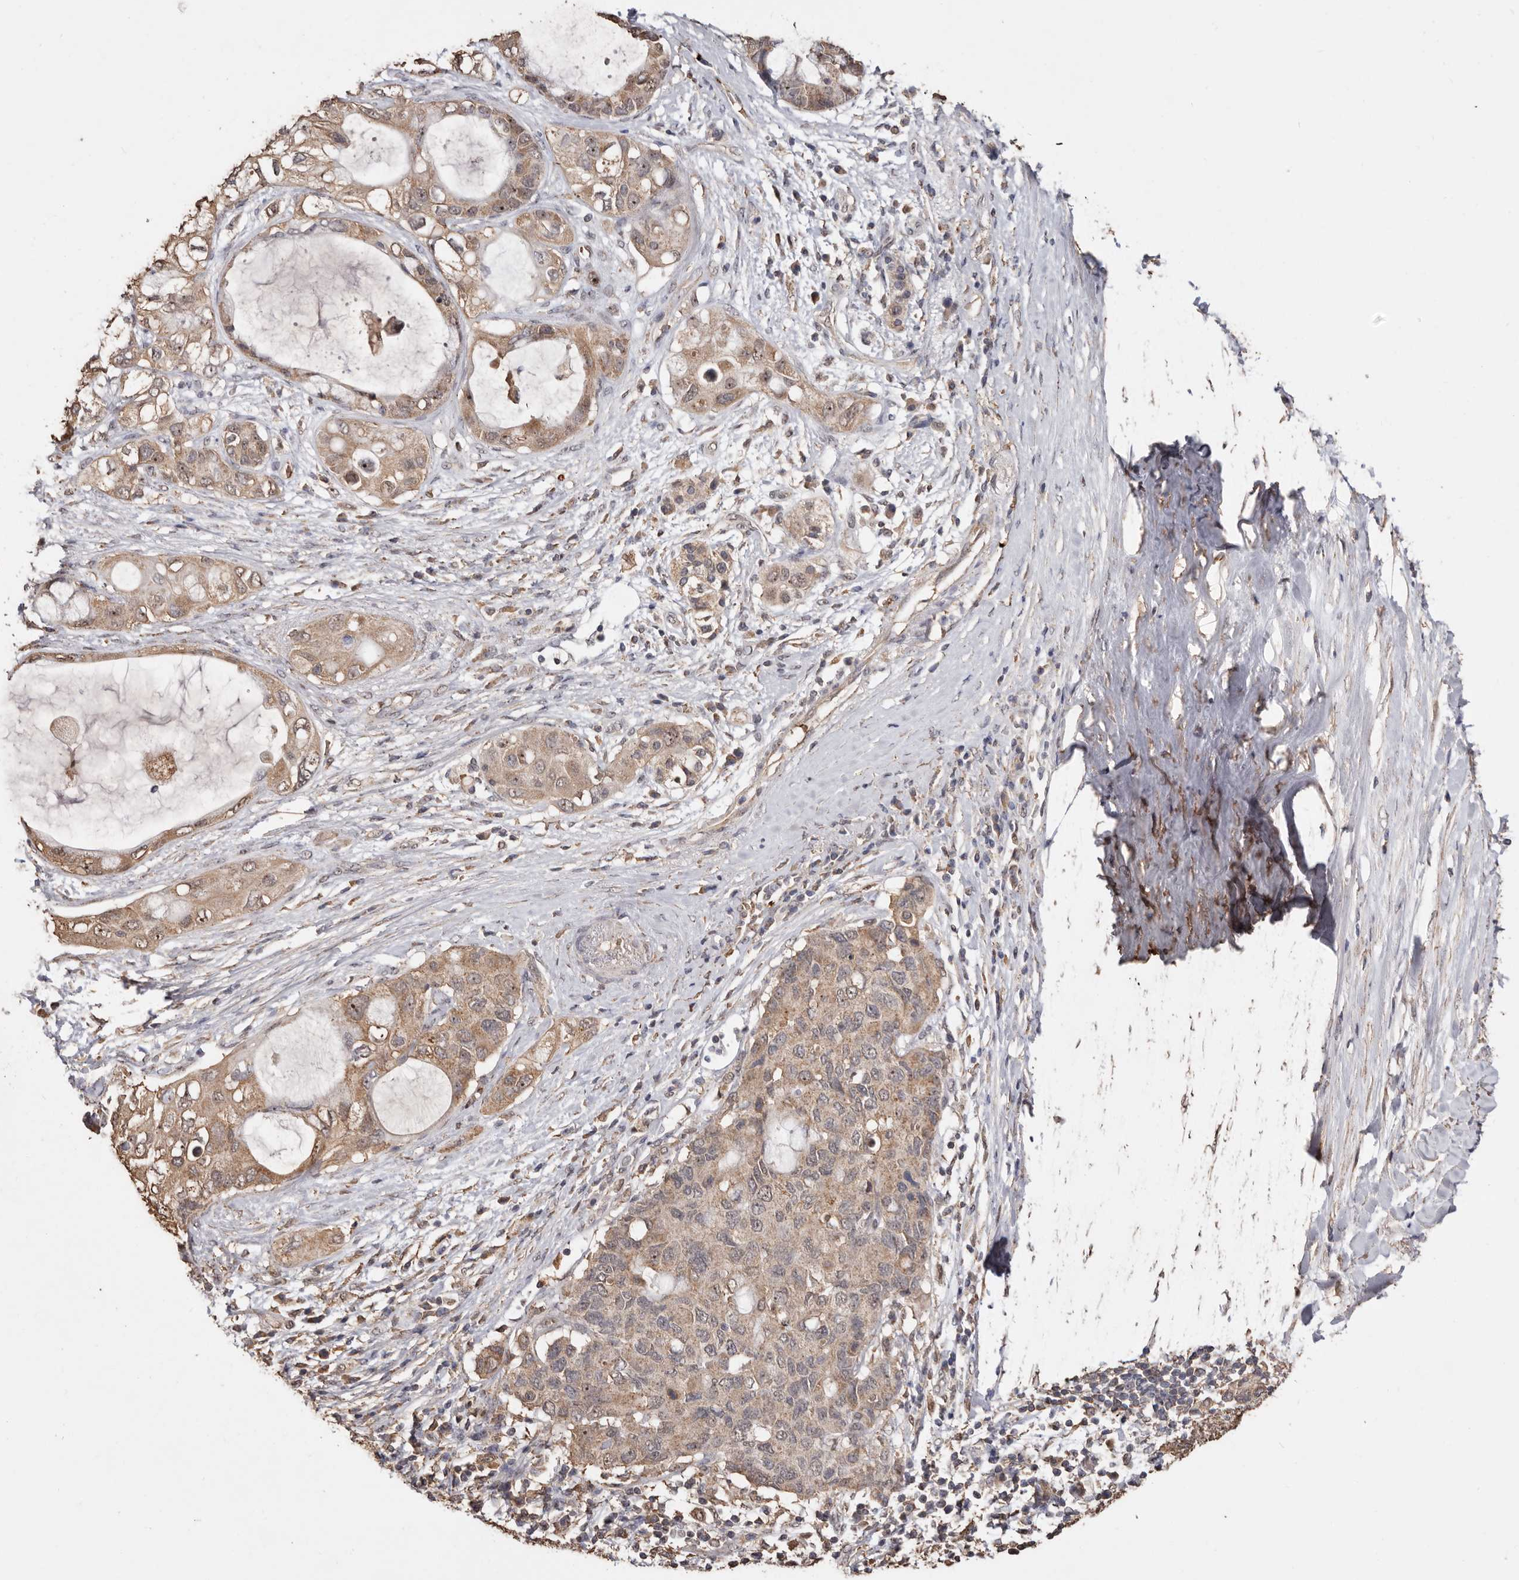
{"staining": {"intensity": "moderate", "quantity": ">75%", "location": "cytoplasmic/membranous"}, "tissue": "pancreatic cancer", "cell_type": "Tumor cells", "image_type": "cancer", "snomed": [{"axis": "morphology", "description": "Adenocarcinoma, NOS"}, {"axis": "topography", "description": "Pancreas"}], "caption": "Moderate cytoplasmic/membranous expression for a protein is seen in approximately >75% of tumor cells of pancreatic cancer (adenocarcinoma) using IHC.", "gene": "GRAMD2A", "patient": {"sex": "female", "age": 56}}